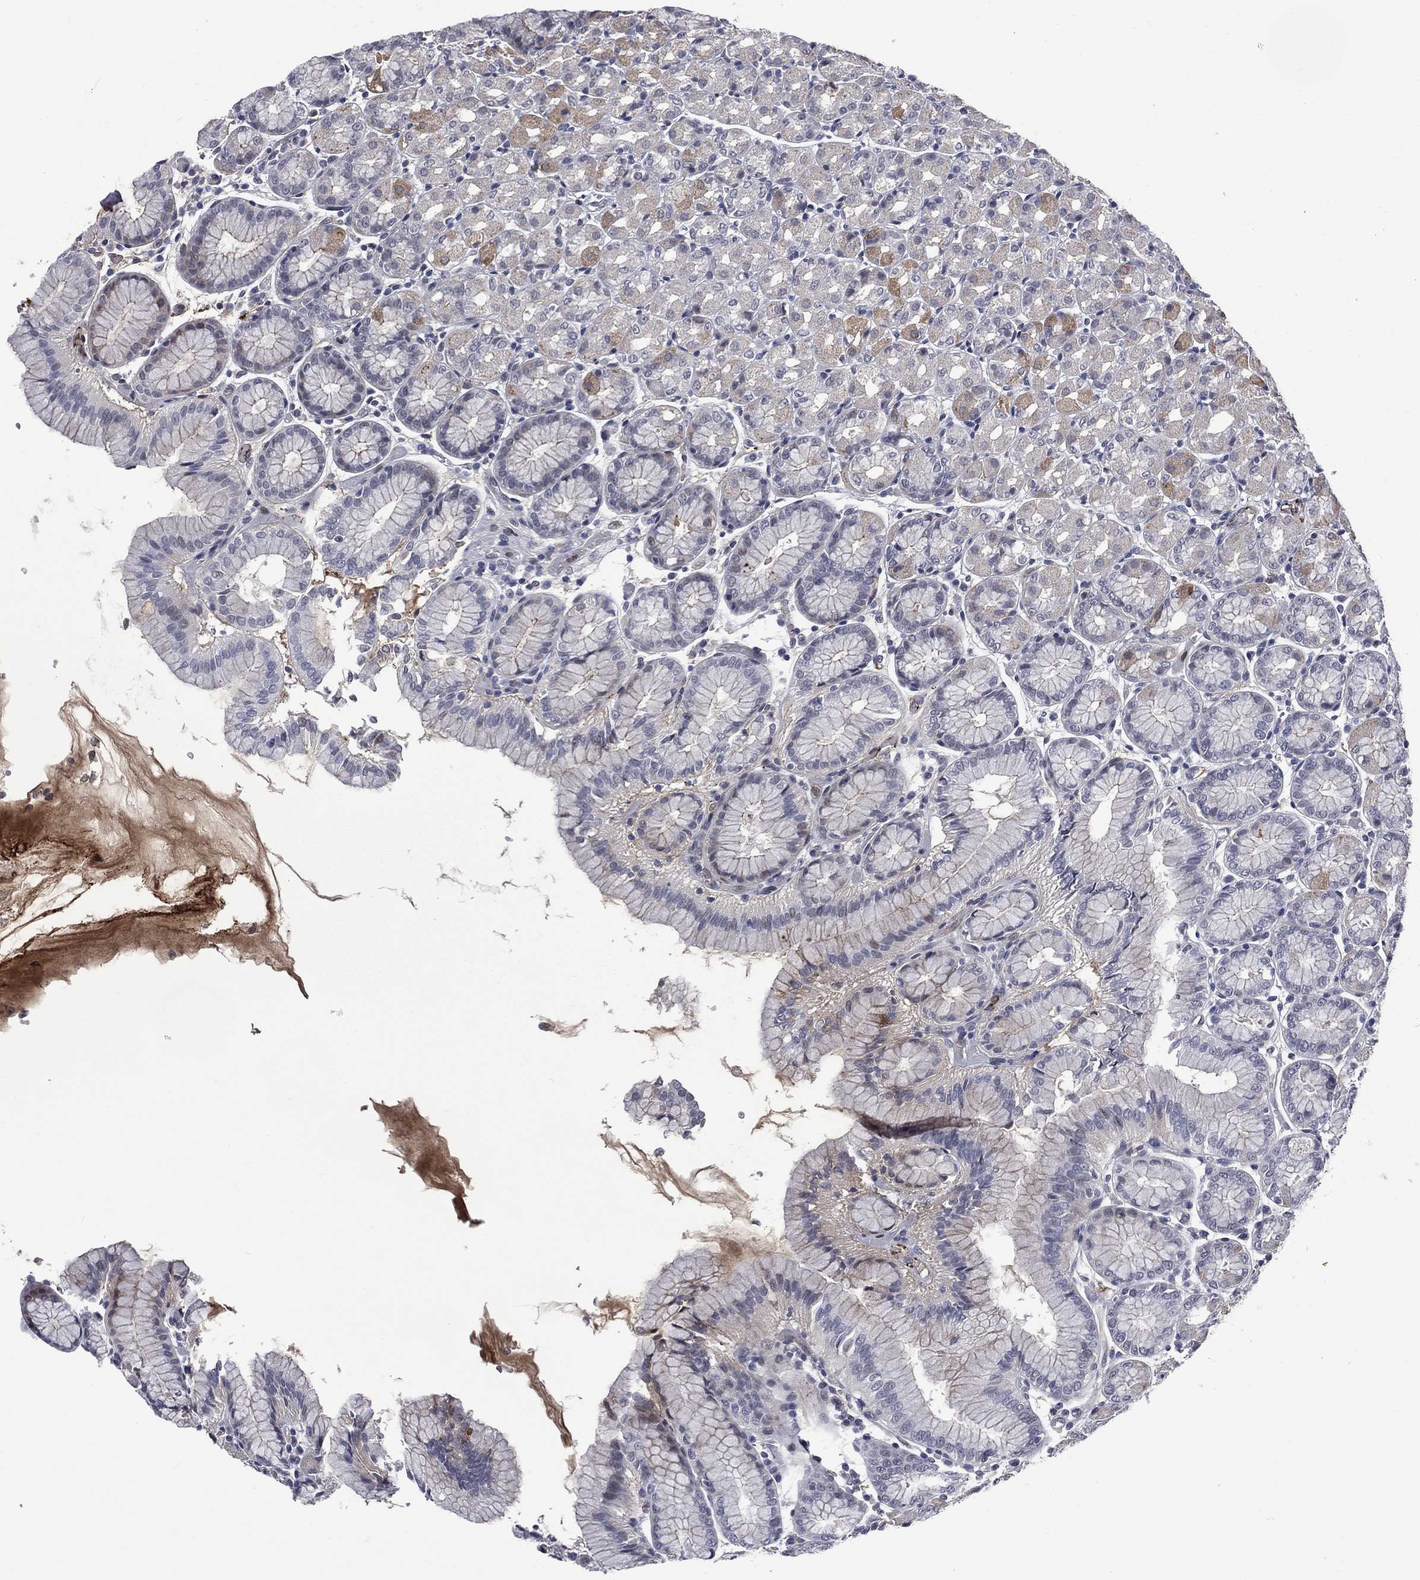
{"staining": {"intensity": "negative", "quantity": "none", "location": "none"}, "tissue": "stomach", "cell_type": "Glandular cells", "image_type": "normal", "snomed": [{"axis": "morphology", "description": "Normal tissue, NOS"}, {"axis": "morphology", "description": "Adenocarcinoma, NOS"}, {"axis": "topography", "description": "Stomach"}], "caption": "This photomicrograph is of benign stomach stained with immunohistochemistry (IHC) to label a protein in brown with the nuclei are counter-stained blue. There is no staining in glandular cells. The staining was performed using DAB to visualize the protein expression in brown, while the nuclei were stained in blue with hematoxylin (Magnification: 20x).", "gene": "FGG", "patient": {"sex": "female", "age": 81}}